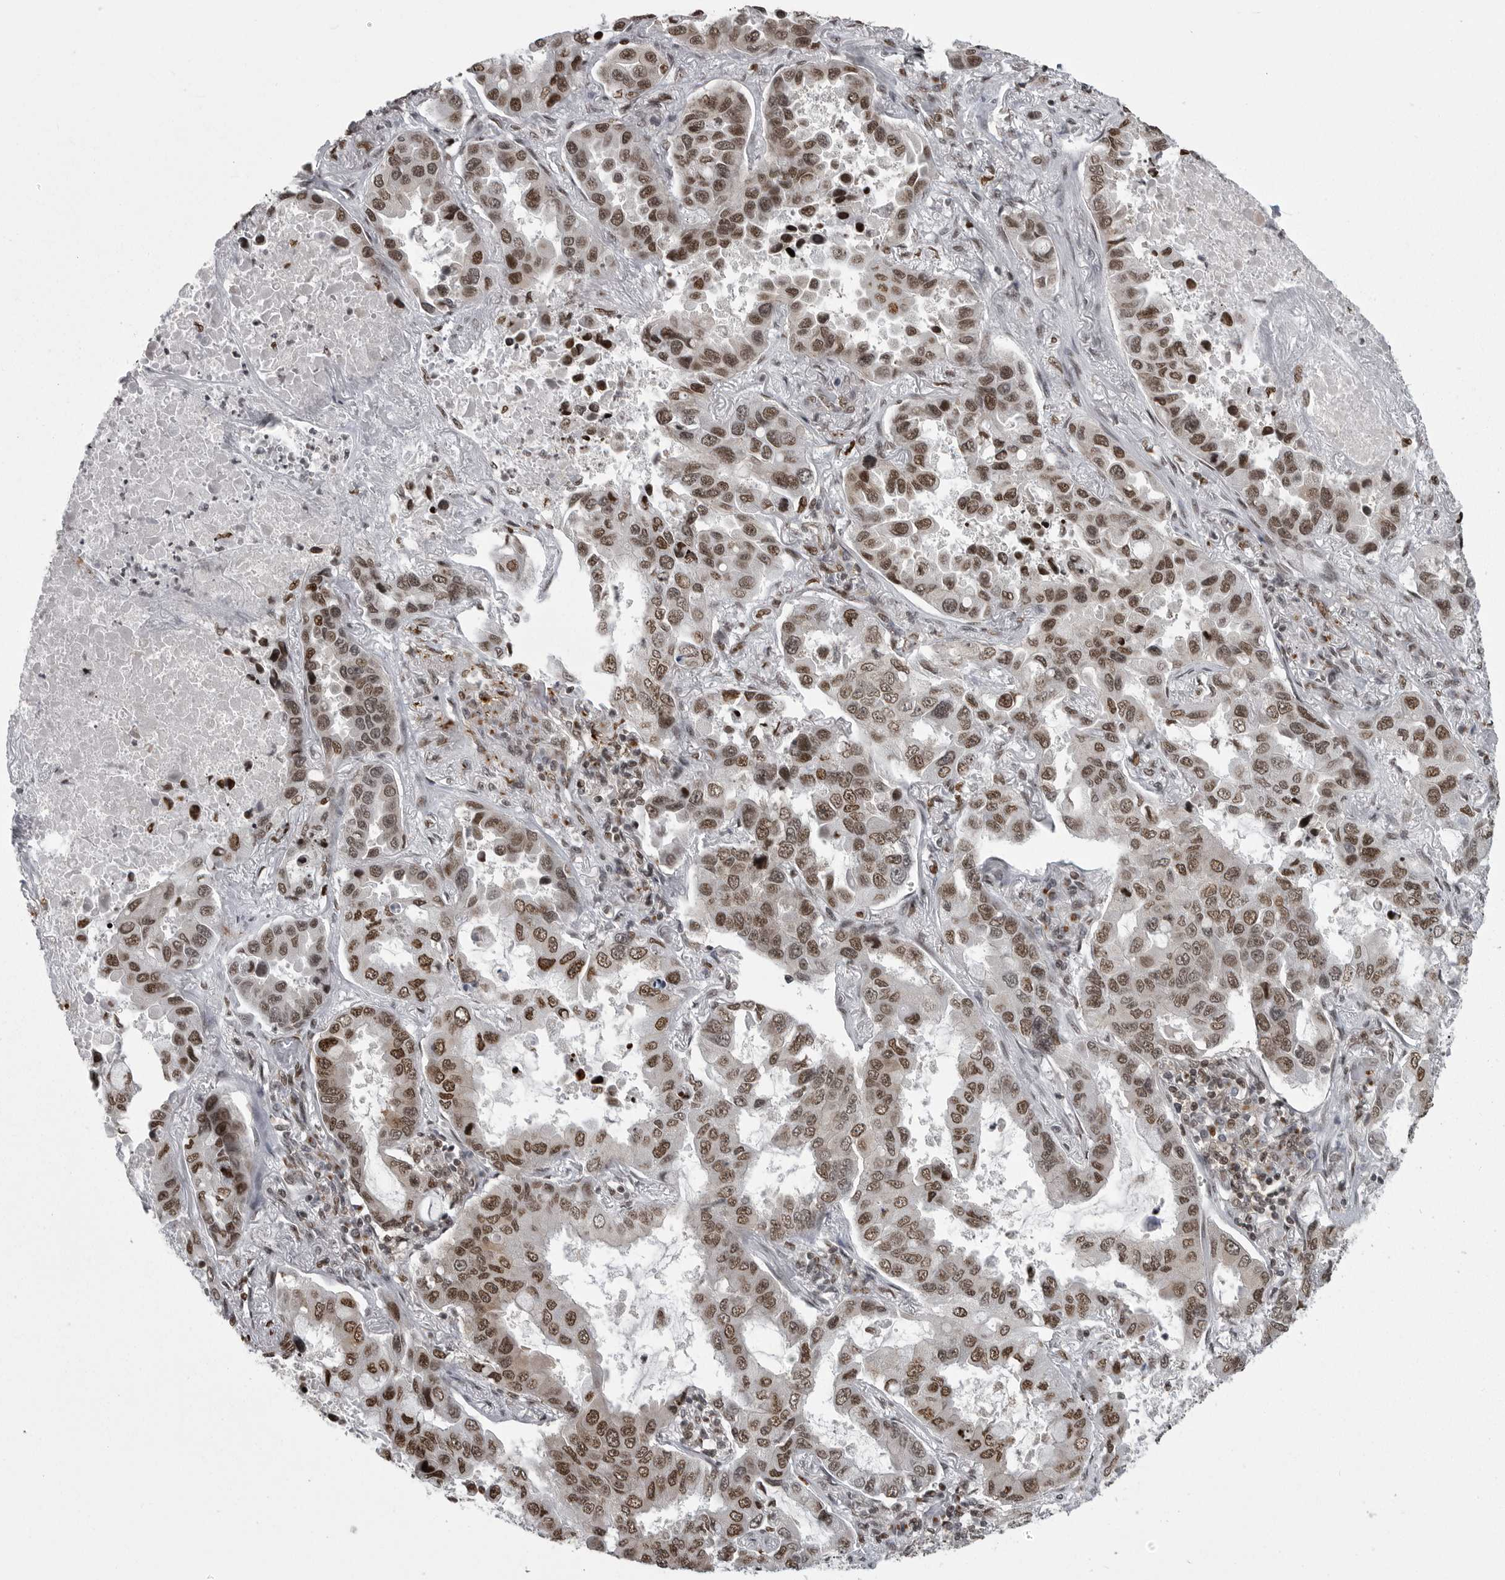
{"staining": {"intensity": "moderate", "quantity": ">75%", "location": "nuclear"}, "tissue": "lung cancer", "cell_type": "Tumor cells", "image_type": "cancer", "snomed": [{"axis": "morphology", "description": "Adenocarcinoma, NOS"}, {"axis": "topography", "description": "Lung"}], "caption": "Immunohistochemical staining of lung cancer (adenocarcinoma) shows moderate nuclear protein positivity in approximately >75% of tumor cells.", "gene": "YAF2", "patient": {"sex": "male", "age": 64}}